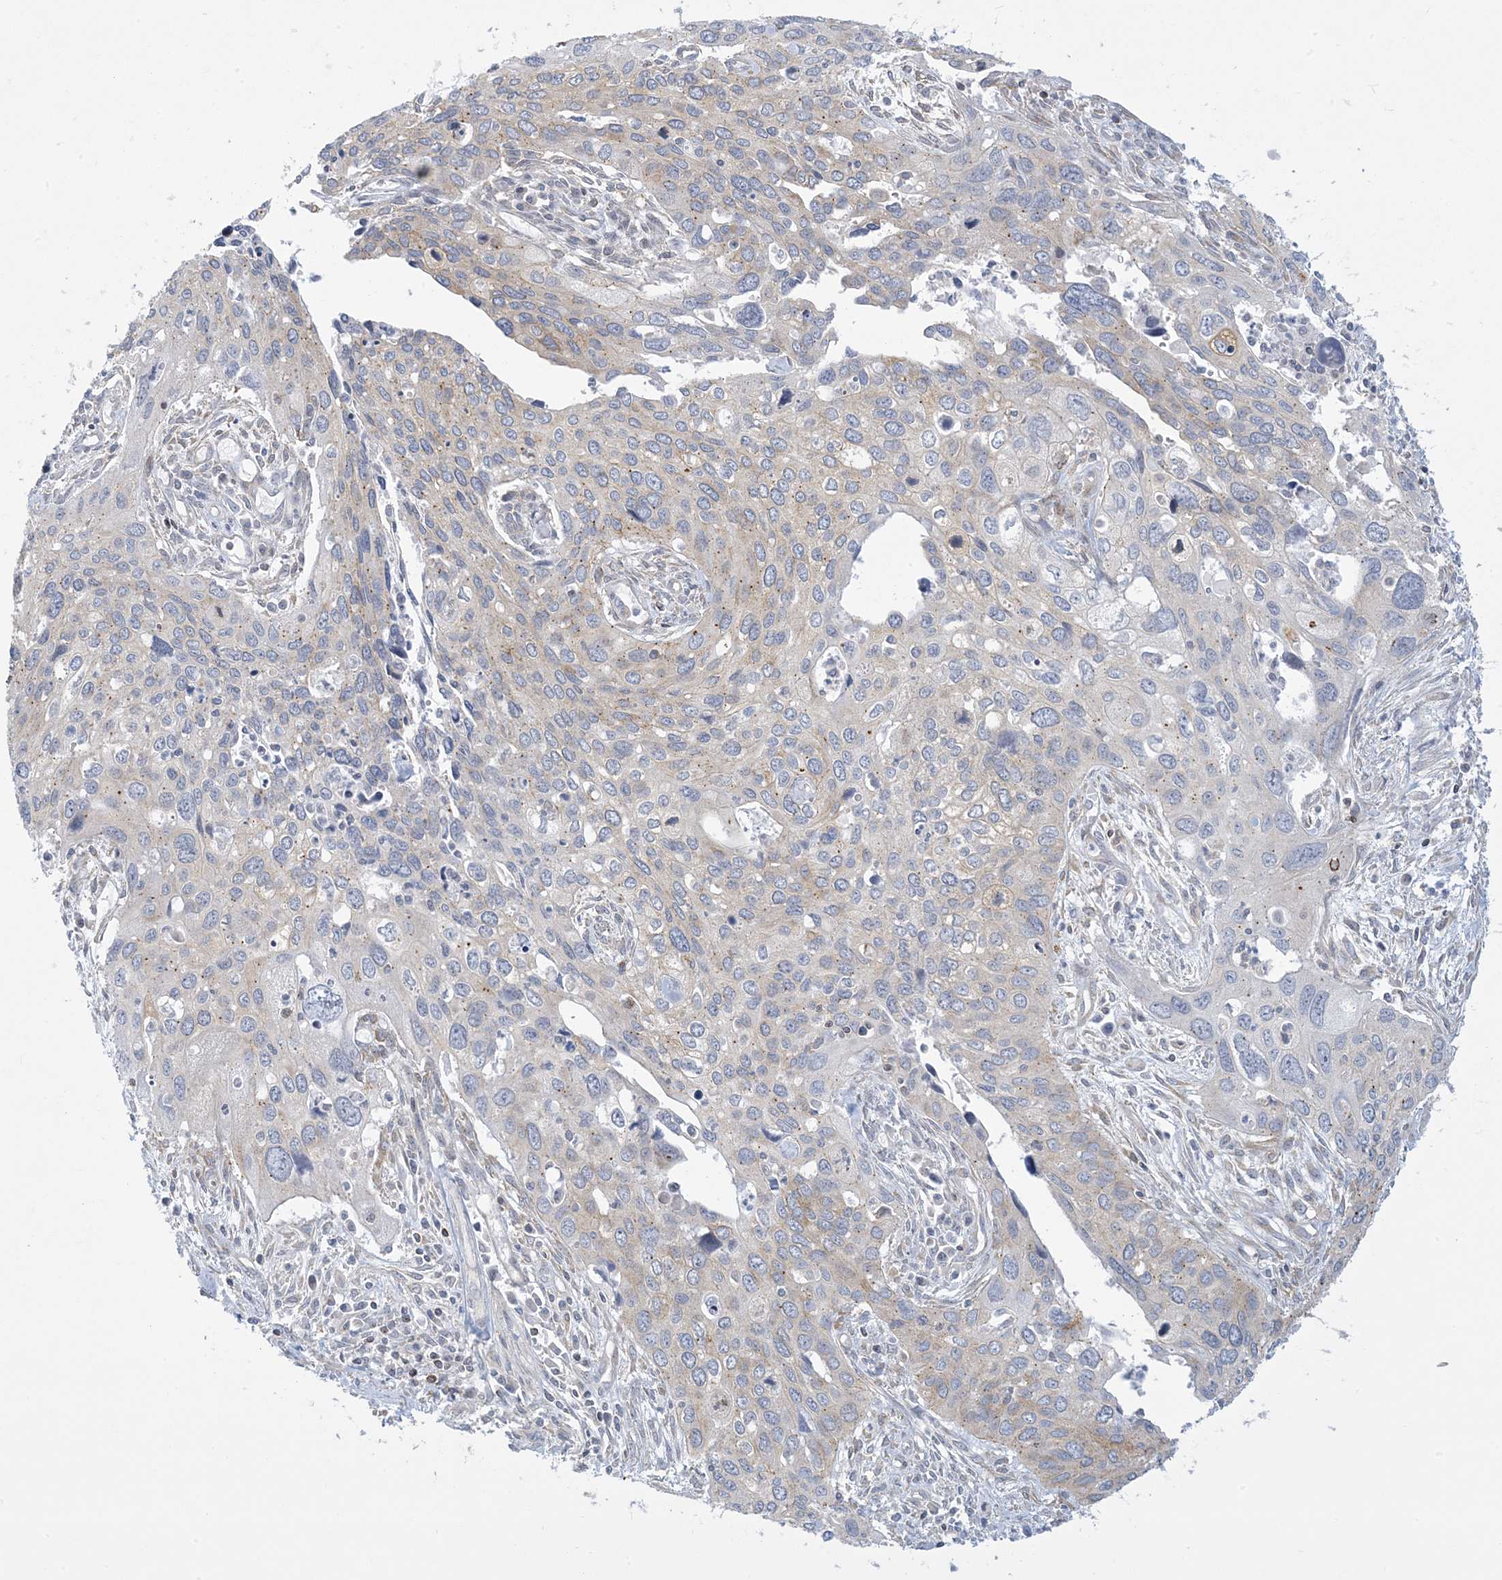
{"staining": {"intensity": "negative", "quantity": "none", "location": "none"}, "tissue": "cervical cancer", "cell_type": "Tumor cells", "image_type": "cancer", "snomed": [{"axis": "morphology", "description": "Squamous cell carcinoma, NOS"}, {"axis": "topography", "description": "Cervix"}], "caption": "A histopathology image of cervical squamous cell carcinoma stained for a protein demonstrates no brown staining in tumor cells.", "gene": "SLAMF9", "patient": {"sex": "female", "age": 55}}